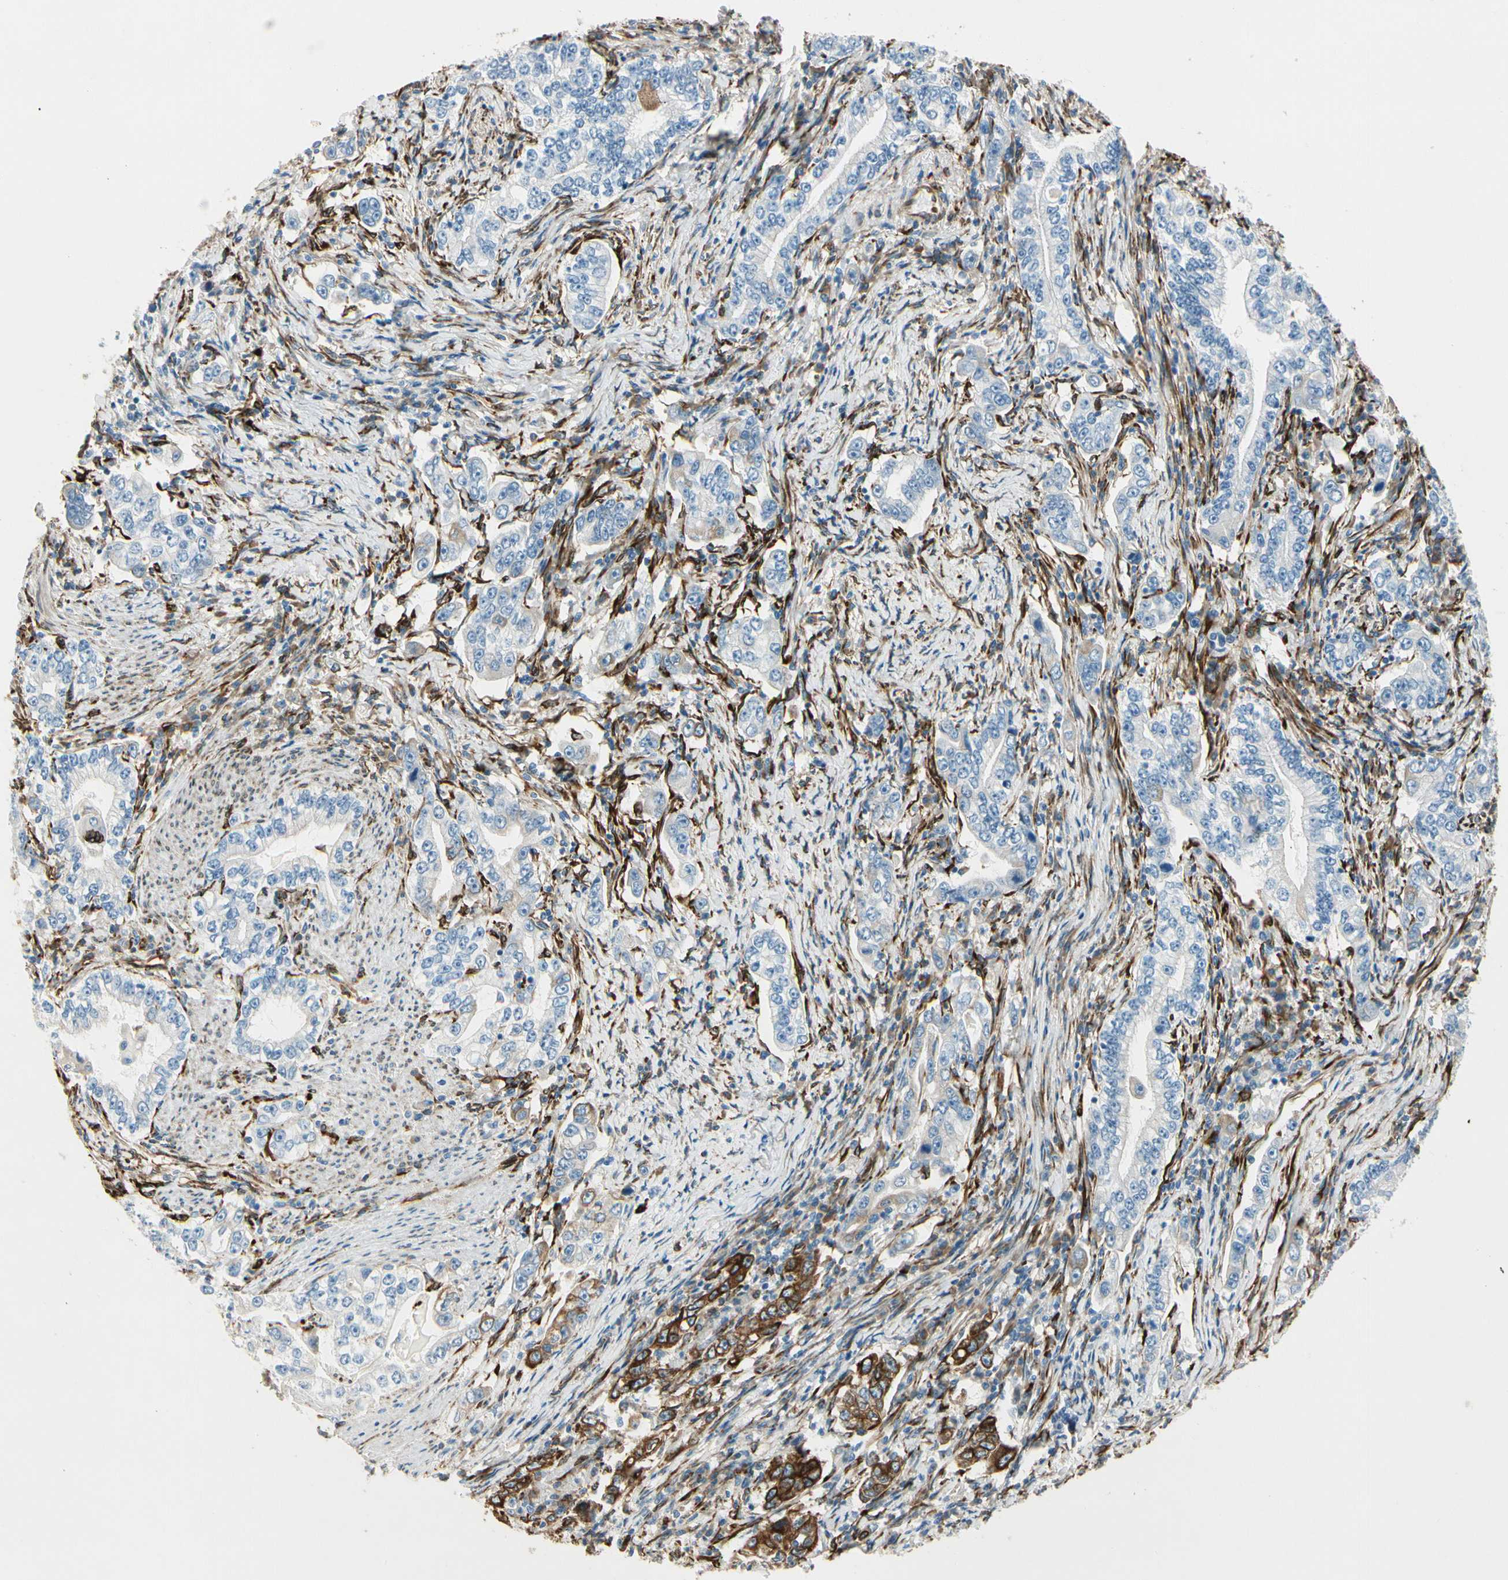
{"staining": {"intensity": "strong", "quantity": "25%-75%", "location": "cytoplasmic/membranous"}, "tissue": "stomach cancer", "cell_type": "Tumor cells", "image_type": "cancer", "snomed": [{"axis": "morphology", "description": "Adenocarcinoma, NOS"}, {"axis": "topography", "description": "Stomach, lower"}], "caption": "The photomicrograph reveals immunohistochemical staining of stomach cancer (adenocarcinoma). There is strong cytoplasmic/membranous expression is present in about 25%-75% of tumor cells.", "gene": "FKBP7", "patient": {"sex": "female", "age": 72}}